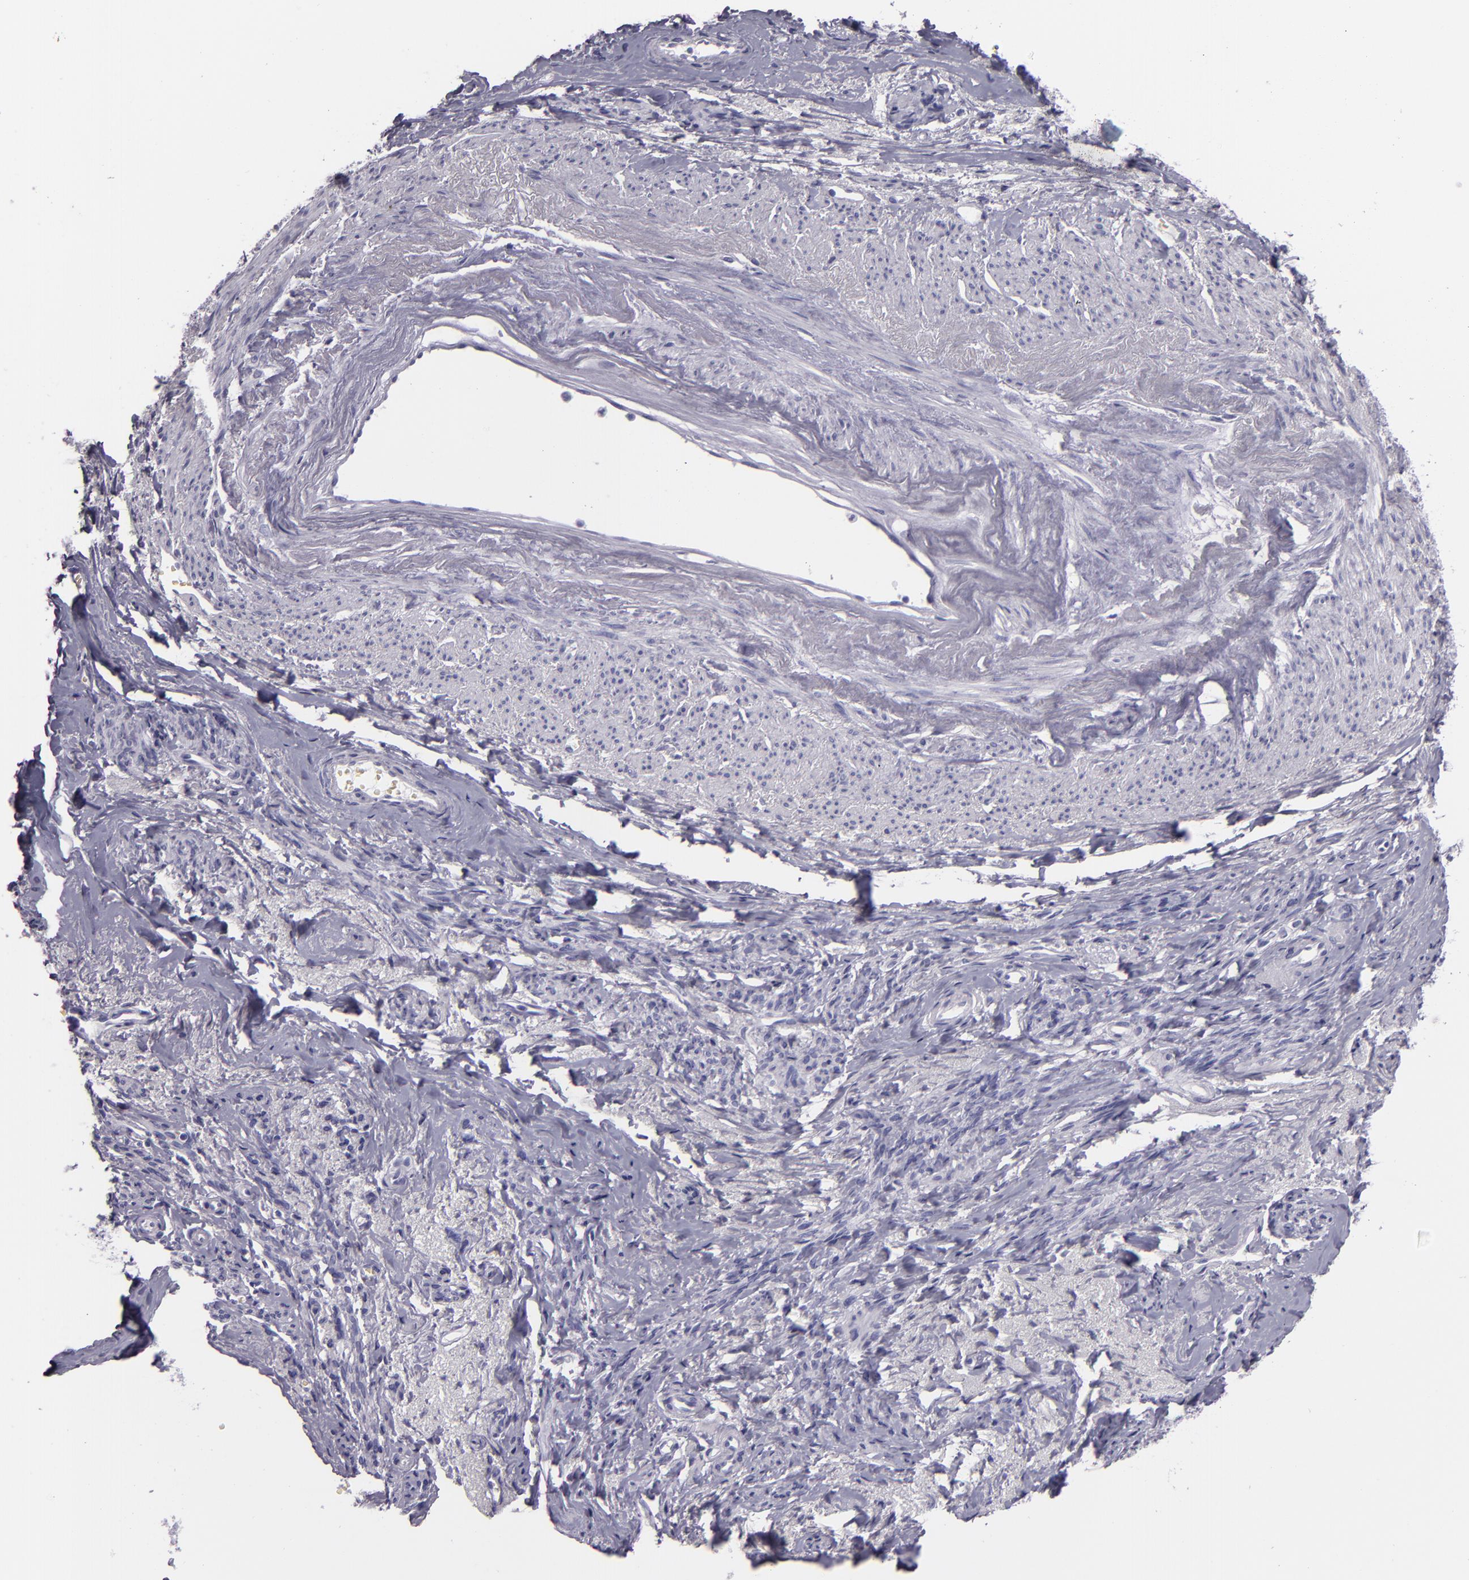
{"staining": {"intensity": "negative", "quantity": "none", "location": "none"}, "tissue": "endometrial cancer", "cell_type": "Tumor cells", "image_type": "cancer", "snomed": [{"axis": "morphology", "description": "Adenocarcinoma, NOS"}, {"axis": "topography", "description": "Endometrium"}], "caption": "DAB immunohistochemical staining of adenocarcinoma (endometrial) demonstrates no significant expression in tumor cells. (DAB immunohistochemistry (IHC) with hematoxylin counter stain).", "gene": "CR2", "patient": {"sex": "female", "age": 75}}